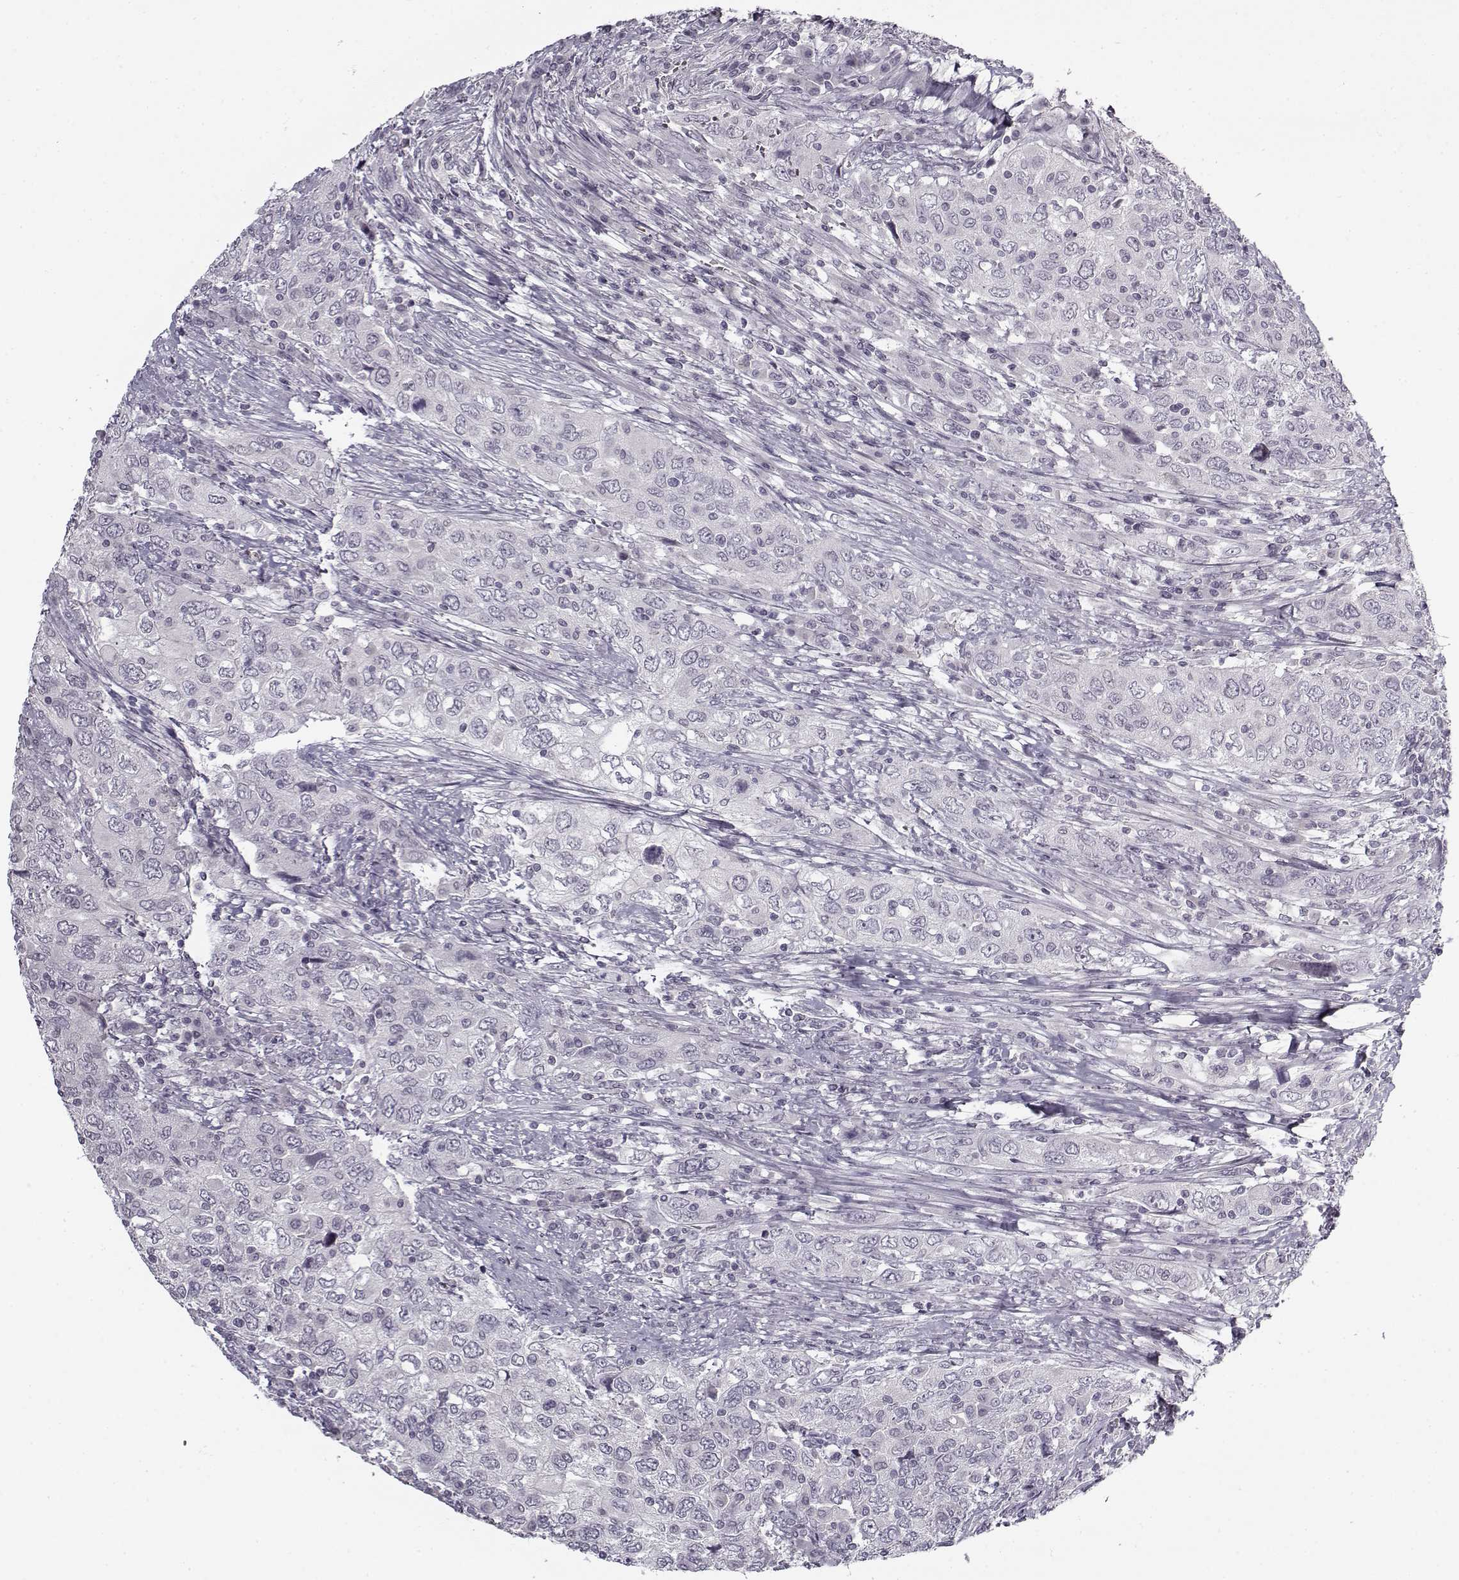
{"staining": {"intensity": "negative", "quantity": "none", "location": "none"}, "tissue": "urothelial cancer", "cell_type": "Tumor cells", "image_type": "cancer", "snomed": [{"axis": "morphology", "description": "Urothelial carcinoma, High grade"}, {"axis": "topography", "description": "Urinary bladder"}], "caption": "There is no significant positivity in tumor cells of high-grade urothelial carcinoma. (DAB IHC with hematoxylin counter stain).", "gene": "SNCA", "patient": {"sex": "male", "age": 76}}